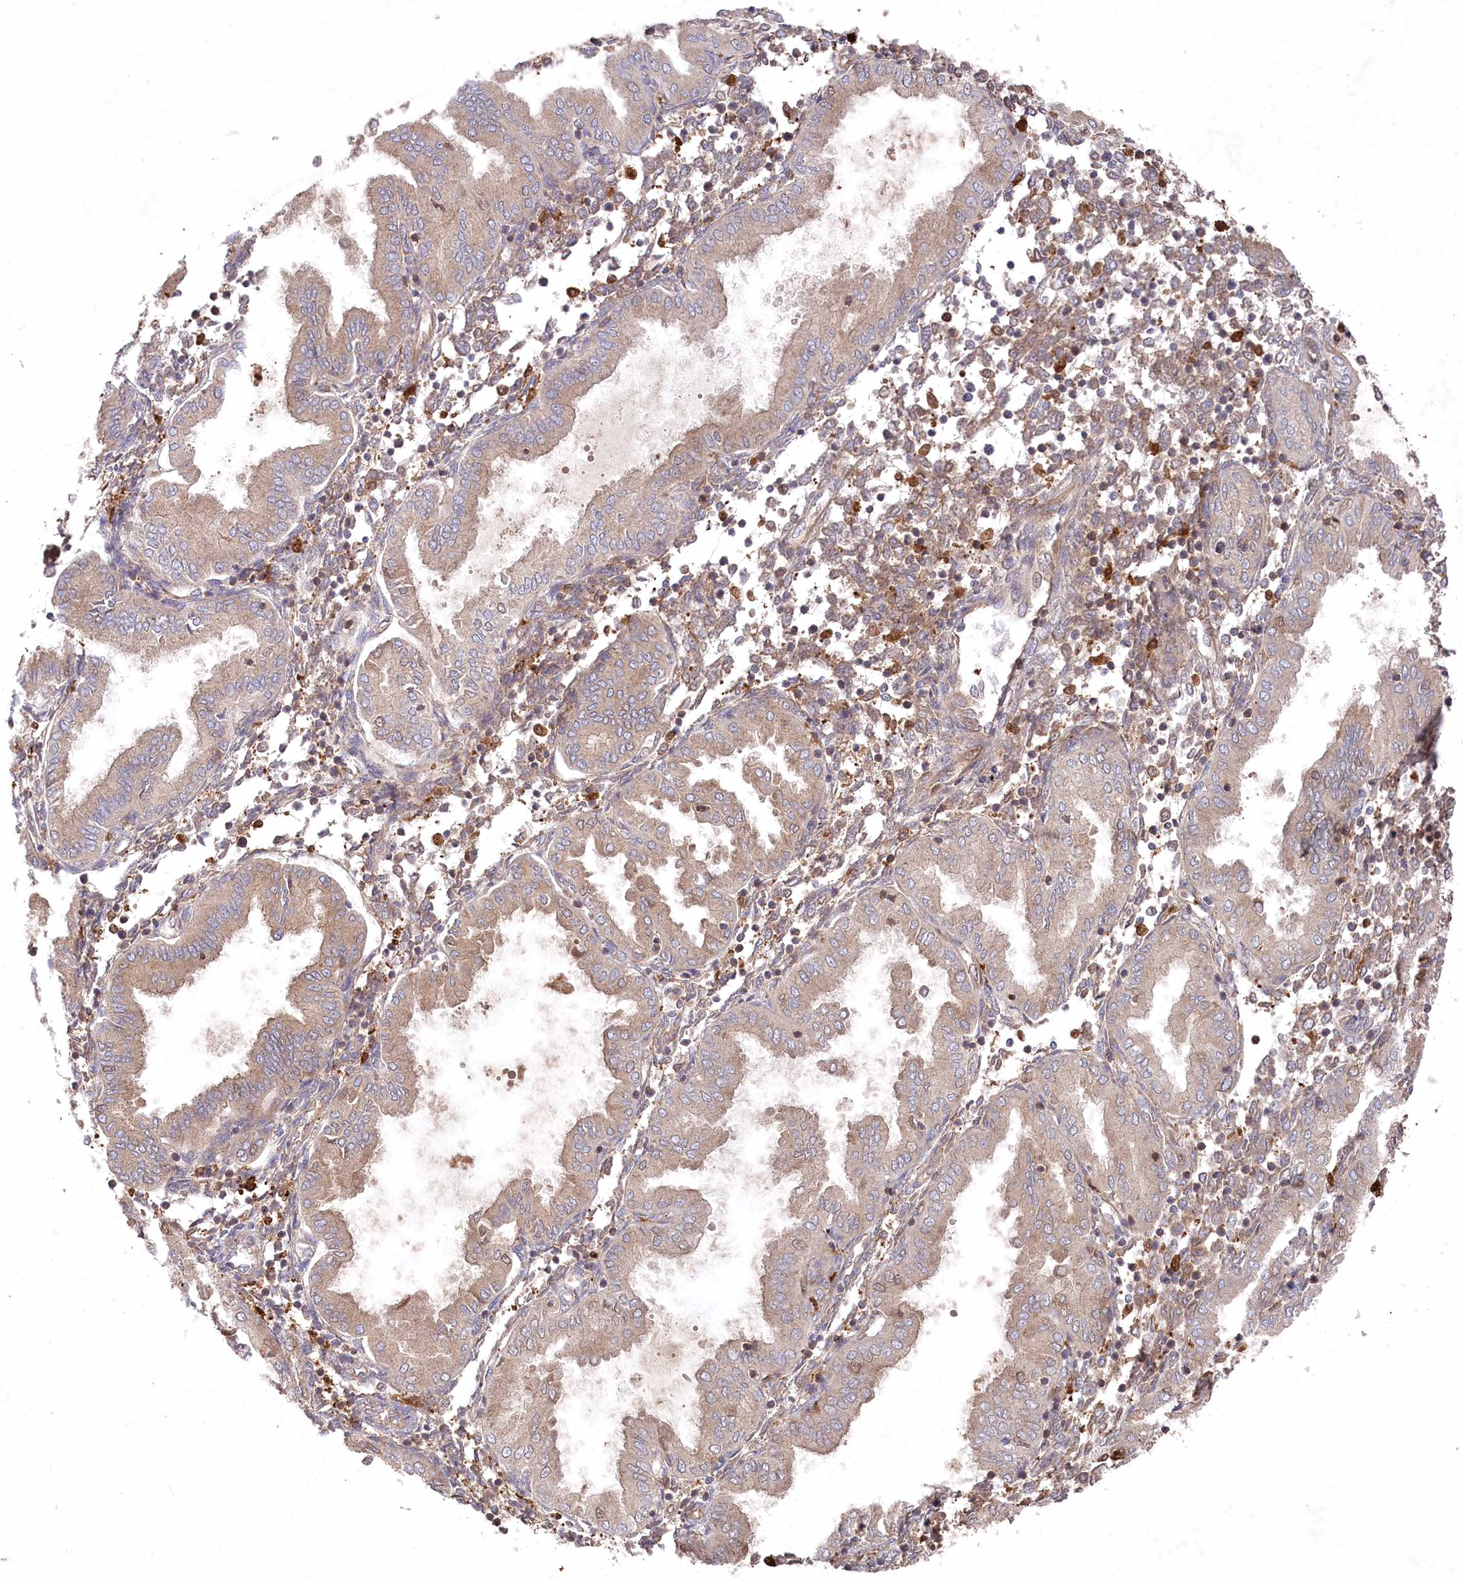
{"staining": {"intensity": "moderate", "quantity": "<25%", "location": "cytoplasmic/membranous"}, "tissue": "endometrium", "cell_type": "Cells in endometrial stroma", "image_type": "normal", "snomed": [{"axis": "morphology", "description": "Normal tissue, NOS"}, {"axis": "topography", "description": "Endometrium"}], "caption": "Protein analysis of unremarkable endometrium reveals moderate cytoplasmic/membranous positivity in approximately <25% of cells in endometrial stroma. (brown staining indicates protein expression, while blue staining denotes nuclei).", "gene": "PPP1R21", "patient": {"sex": "female", "age": 53}}